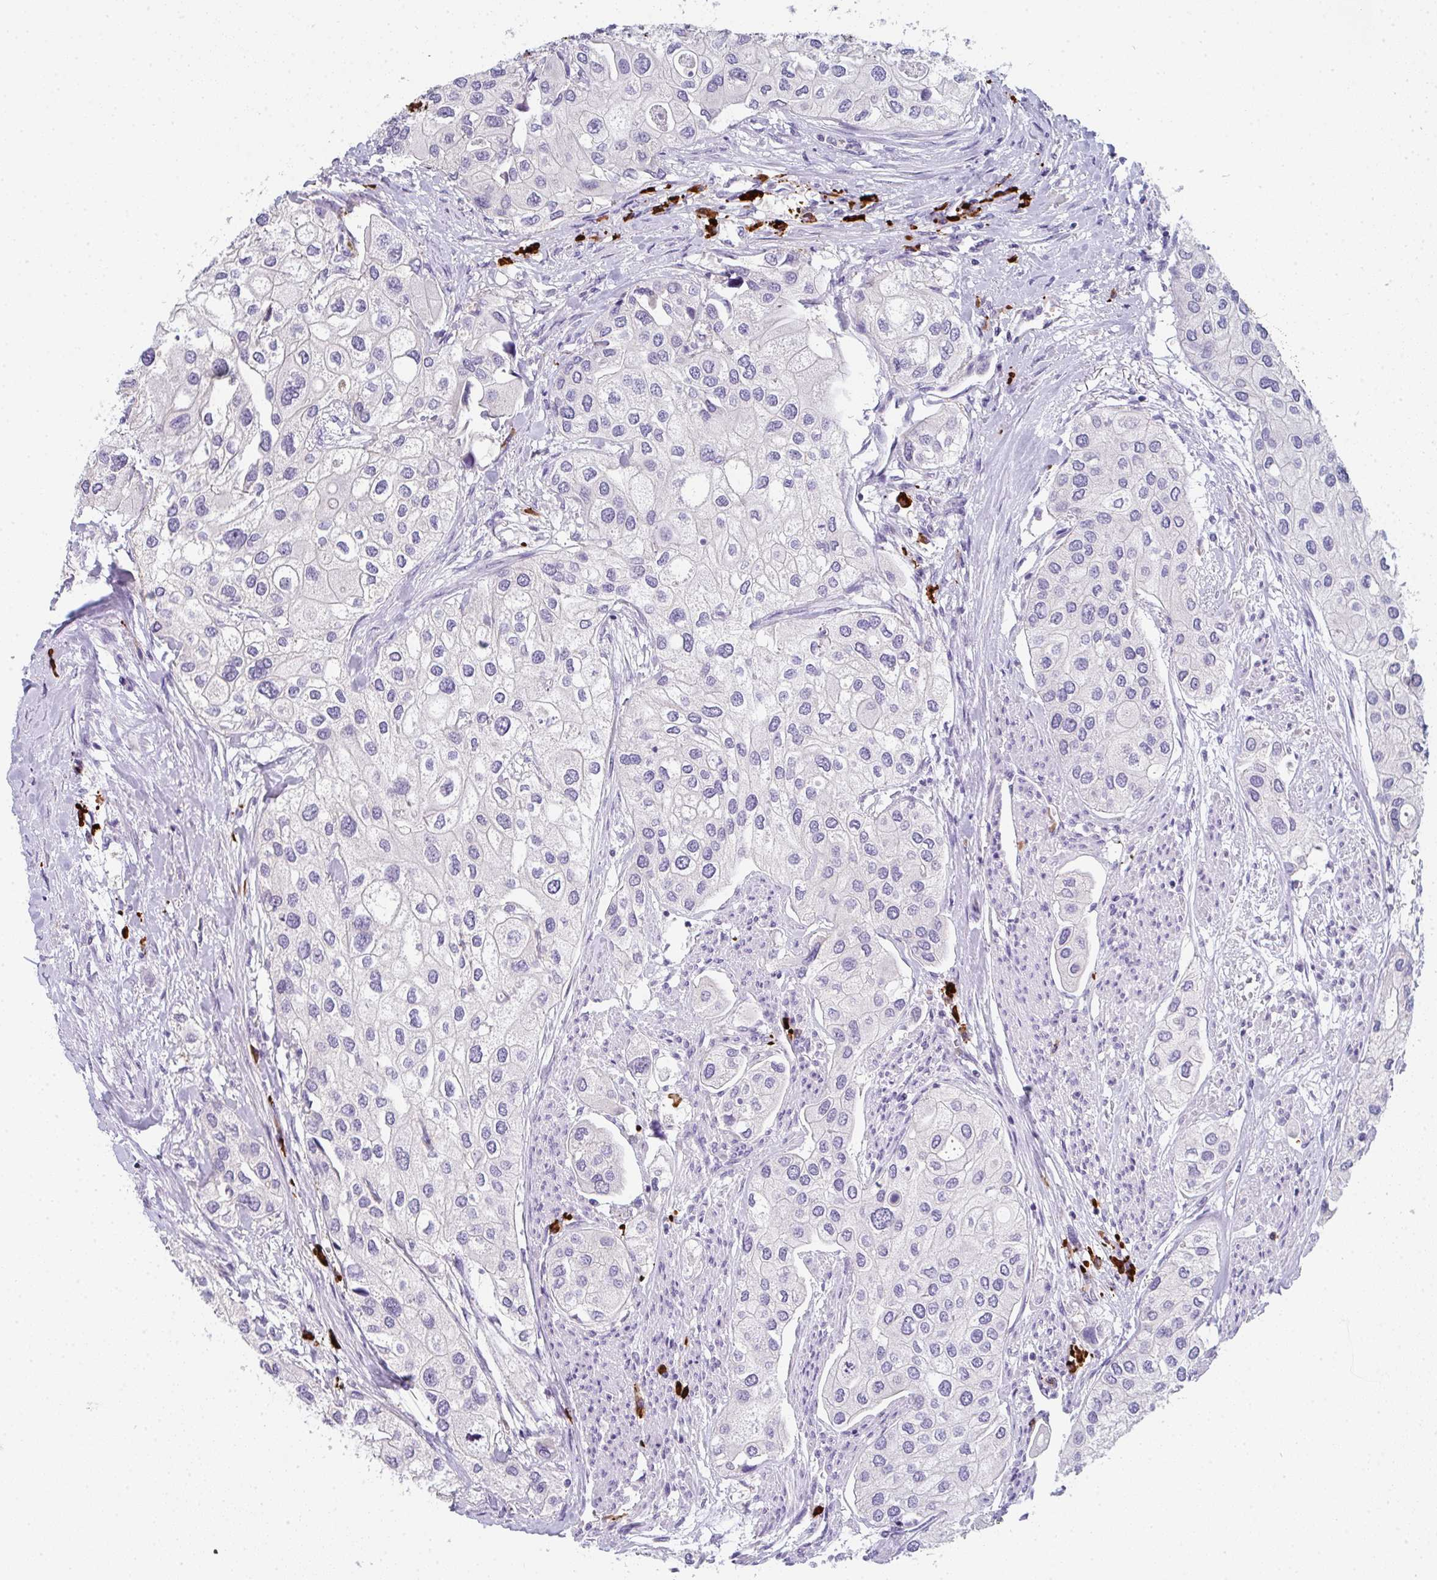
{"staining": {"intensity": "negative", "quantity": "none", "location": "none"}, "tissue": "urothelial cancer", "cell_type": "Tumor cells", "image_type": "cancer", "snomed": [{"axis": "morphology", "description": "Urothelial carcinoma, High grade"}, {"axis": "topography", "description": "Urinary bladder"}], "caption": "Histopathology image shows no significant protein staining in tumor cells of urothelial cancer.", "gene": "CACNA1S", "patient": {"sex": "male", "age": 64}}